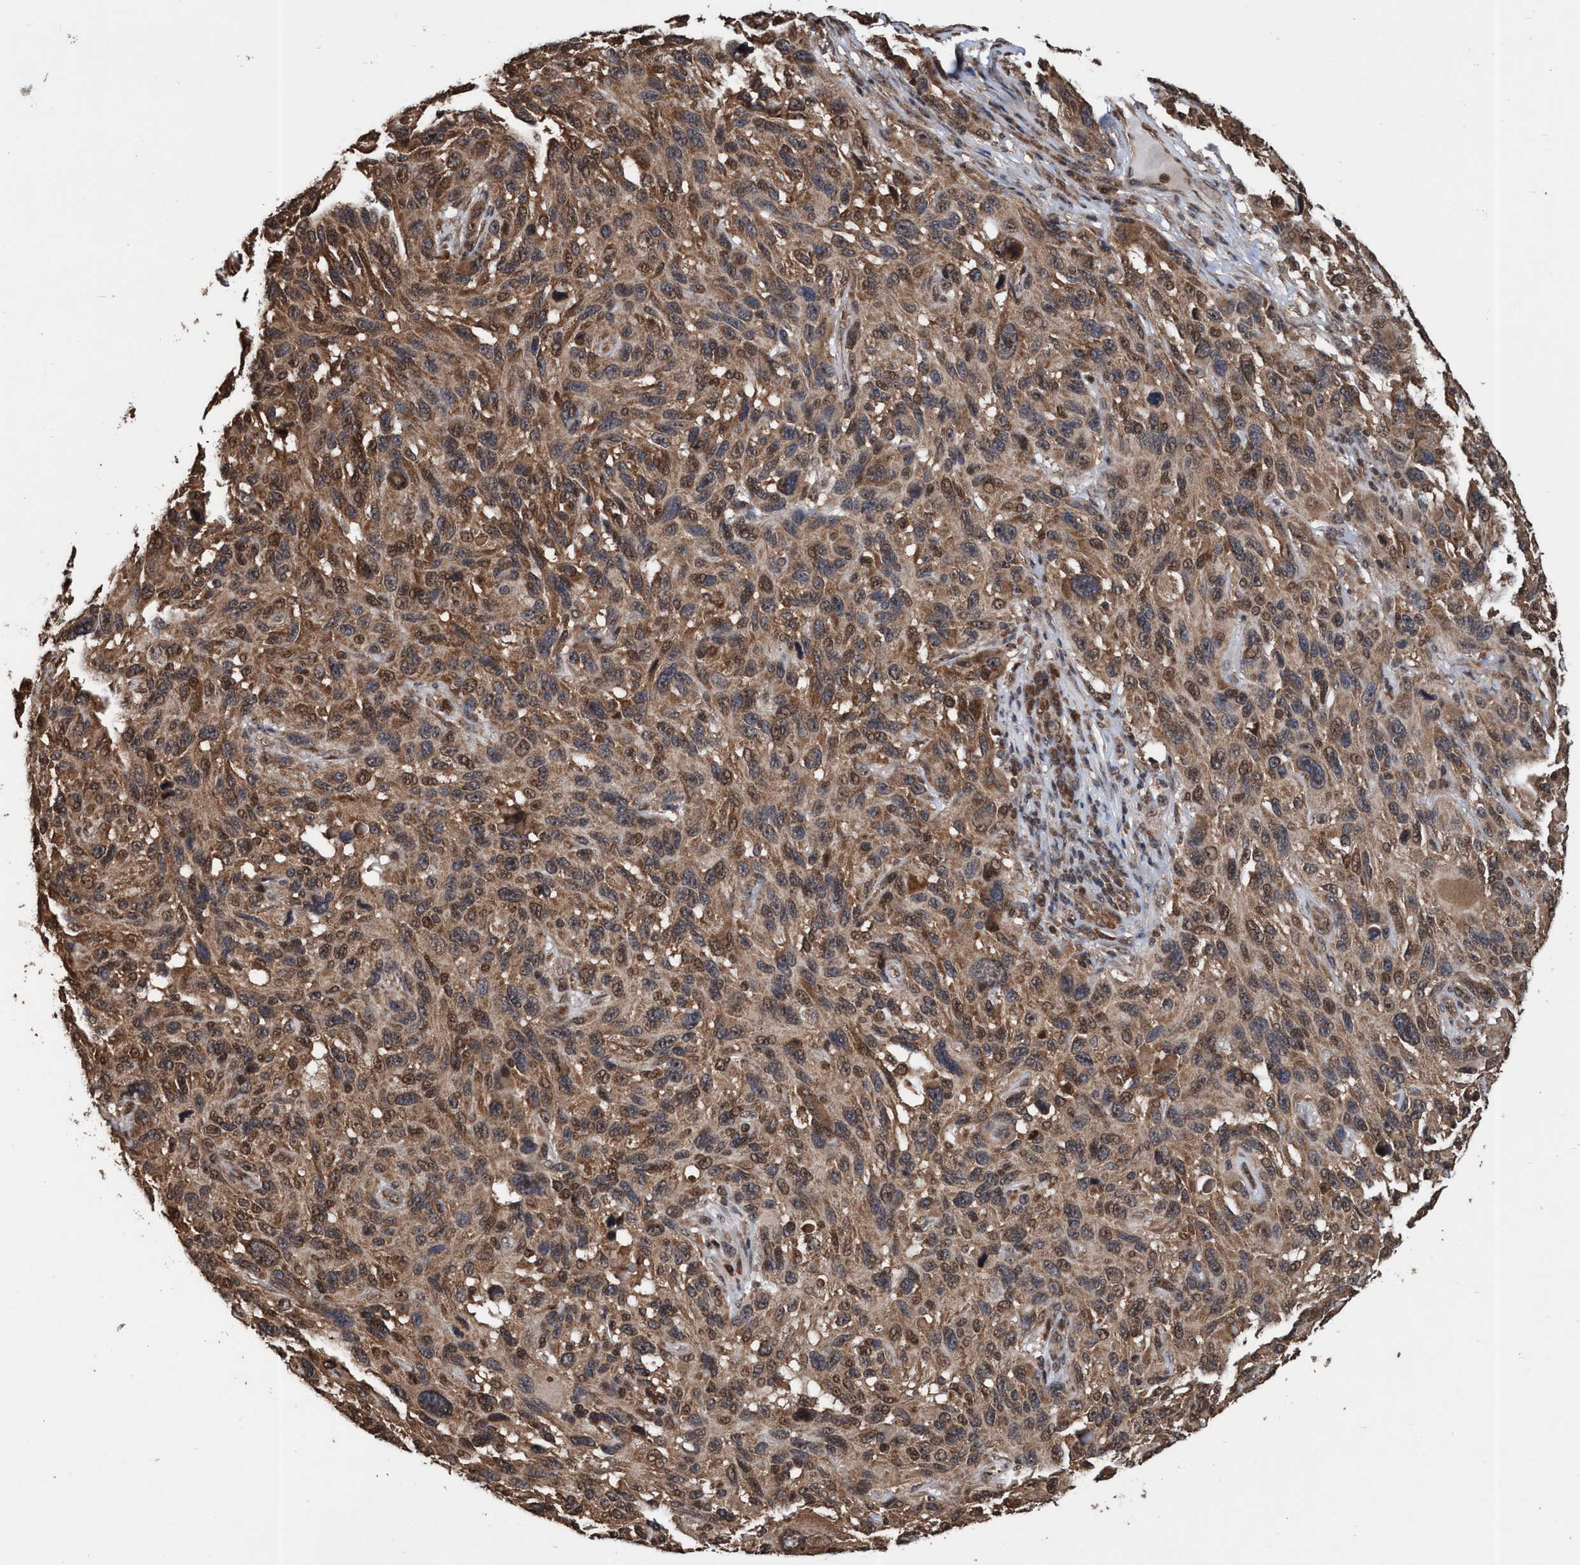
{"staining": {"intensity": "moderate", "quantity": ">75%", "location": "cytoplasmic/membranous,nuclear"}, "tissue": "melanoma", "cell_type": "Tumor cells", "image_type": "cancer", "snomed": [{"axis": "morphology", "description": "Malignant melanoma, NOS"}, {"axis": "topography", "description": "Skin"}], "caption": "Immunohistochemistry of malignant melanoma shows medium levels of moderate cytoplasmic/membranous and nuclear positivity in approximately >75% of tumor cells.", "gene": "TRPC7", "patient": {"sex": "male", "age": 53}}